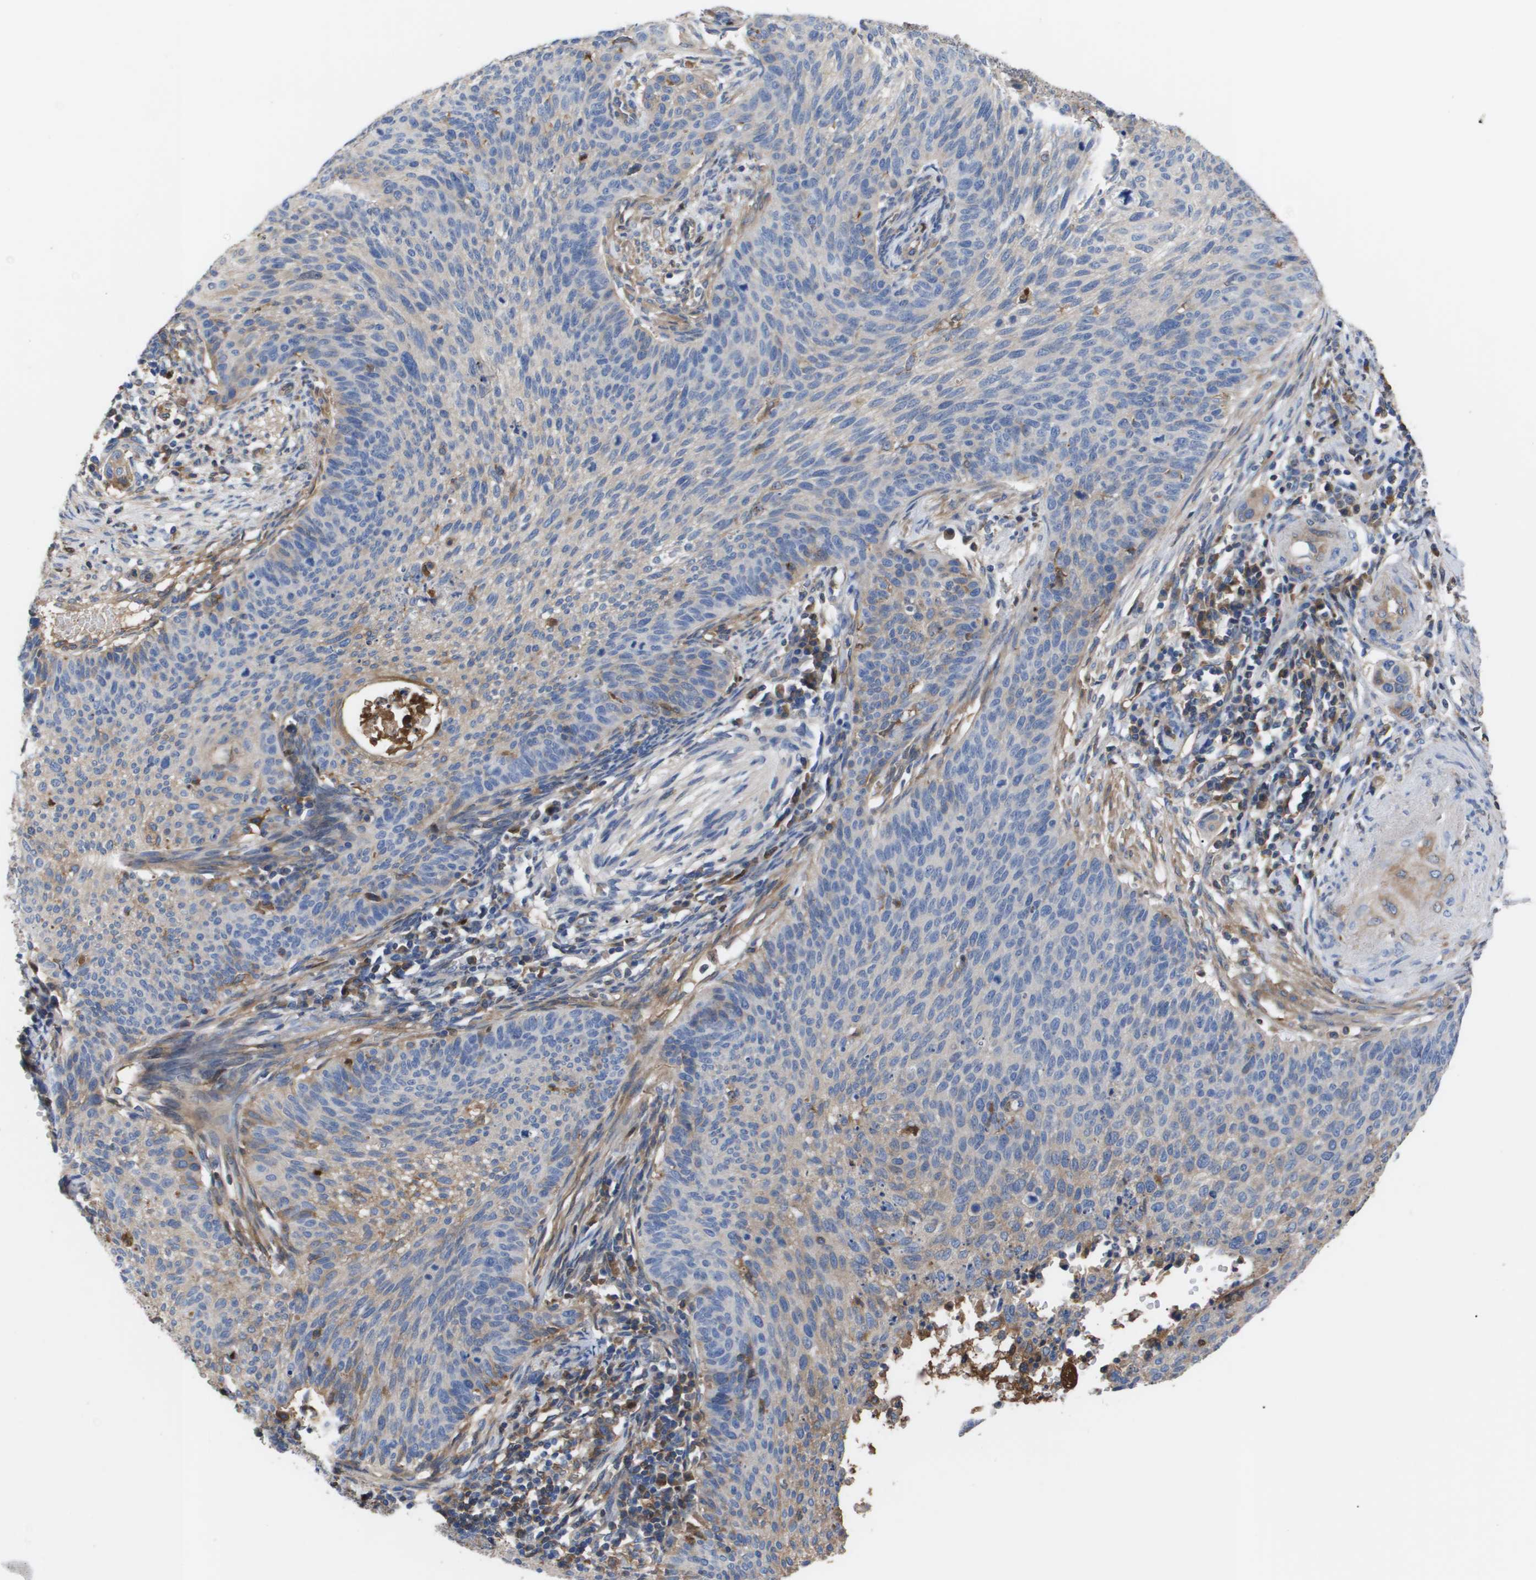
{"staining": {"intensity": "moderate", "quantity": "<25%", "location": "cytoplasmic/membranous"}, "tissue": "cervical cancer", "cell_type": "Tumor cells", "image_type": "cancer", "snomed": [{"axis": "morphology", "description": "Squamous cell carcinoma, NOS"}, {"axis": "topography", "description": "Cervix"}], "caption": "Protein staining by immunohistochemistry displays moderate cytoplasmic/membranous positivity in about <25% of tumor cells in squamous cell carcinoma (cervical).", "gene": "SERPINA6", "patient": {"sex": "female", "age": 70}}